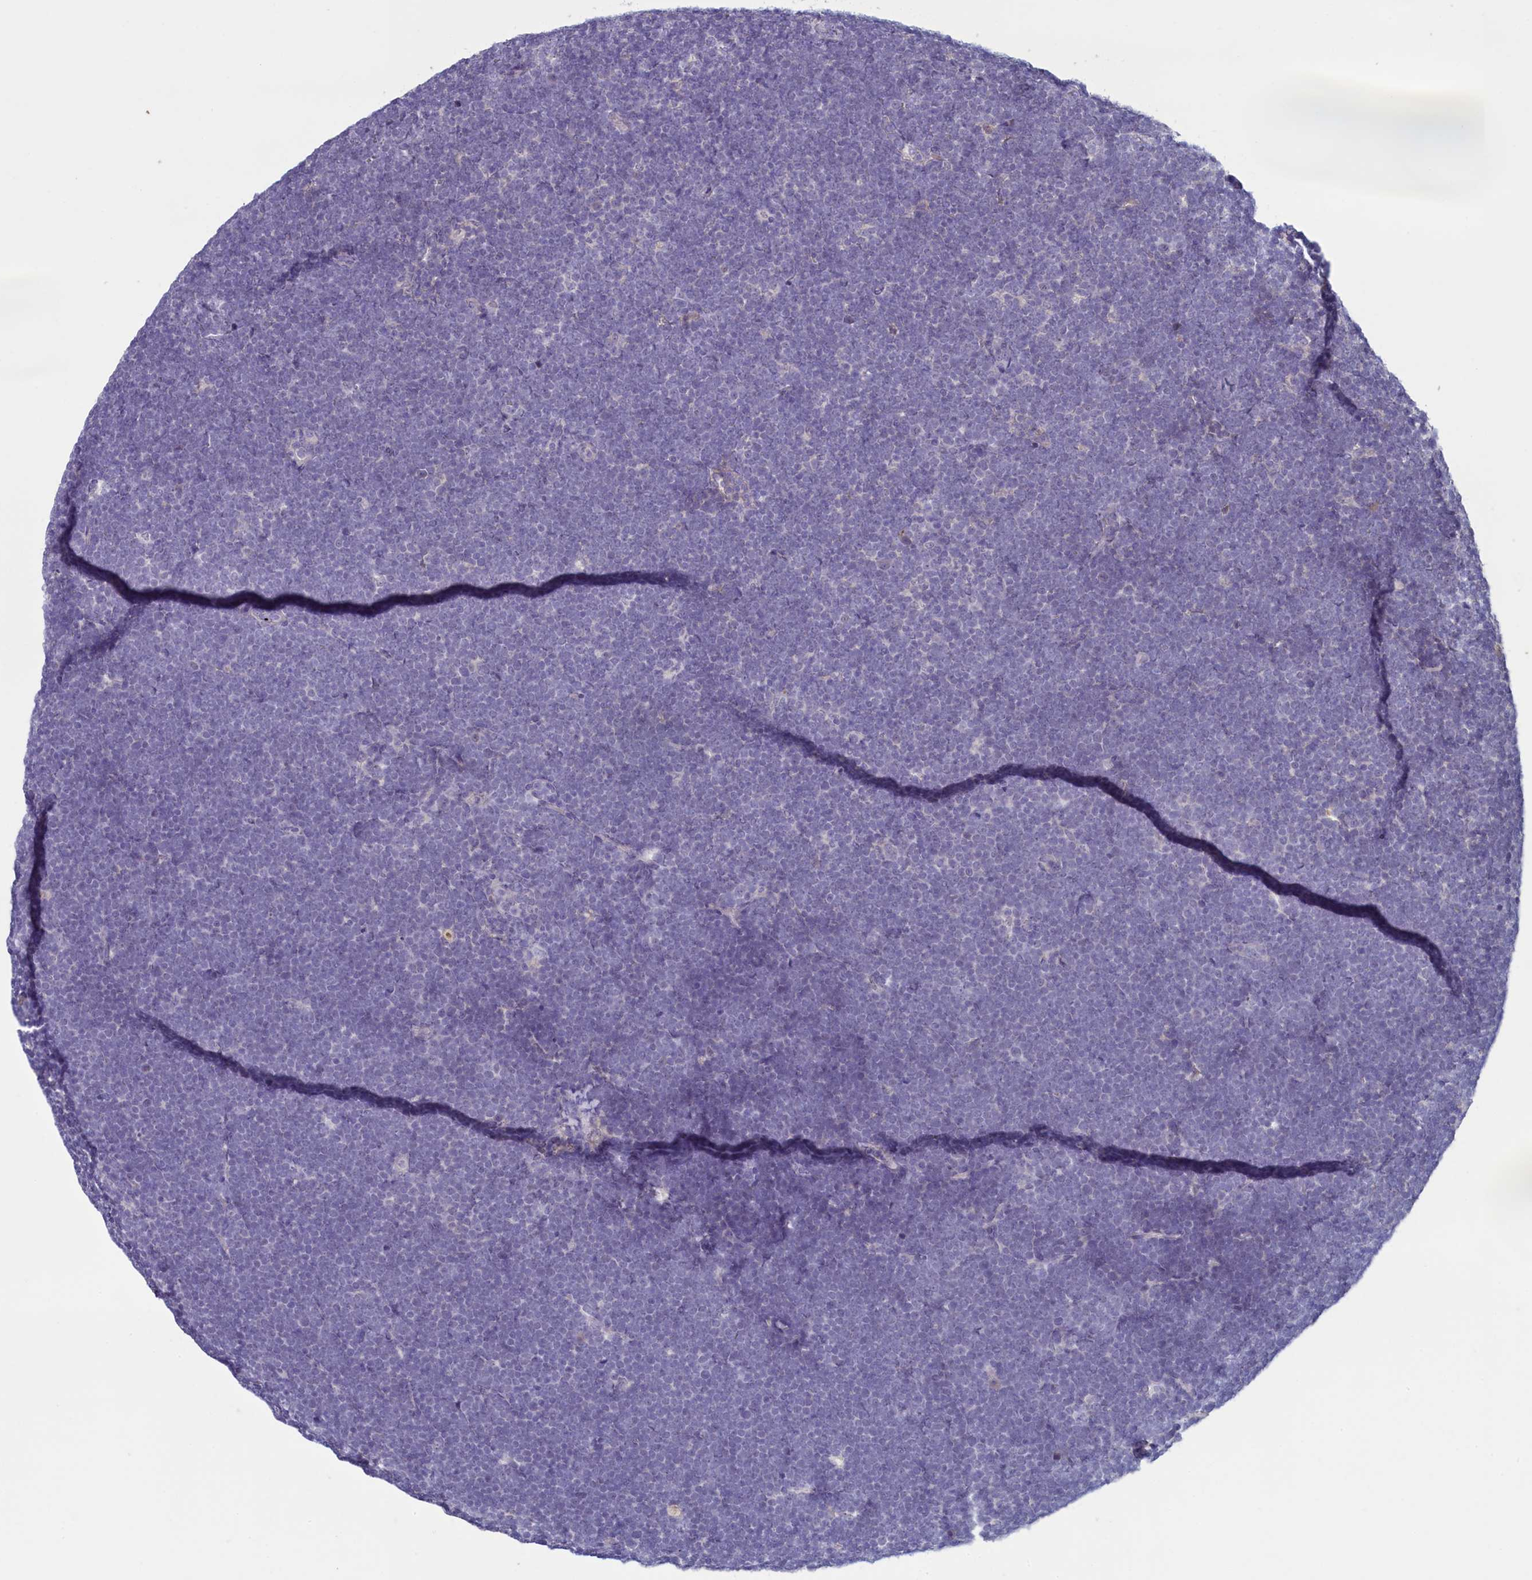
{"staining": {"intensity": "negative", "quantity": "none", "location": "none"}, "tissue": "lymphoma", "cell_type": "Tumor cells", "image_type": "cancer", "snomed": [{"axis": "morphology", "description": "Malignant lymphoma, non-Hodgkin's type, High grade"}, {"axis": "topography", "description": "Lymph node"}], "caption": "This is an IHC image of human high-grade malignant lymphoma, non-Hodgkin's type. There is no expression in tumor cells.", "gene": "ATF7IP2", "patient": {"sex": "male", "age": 13}}